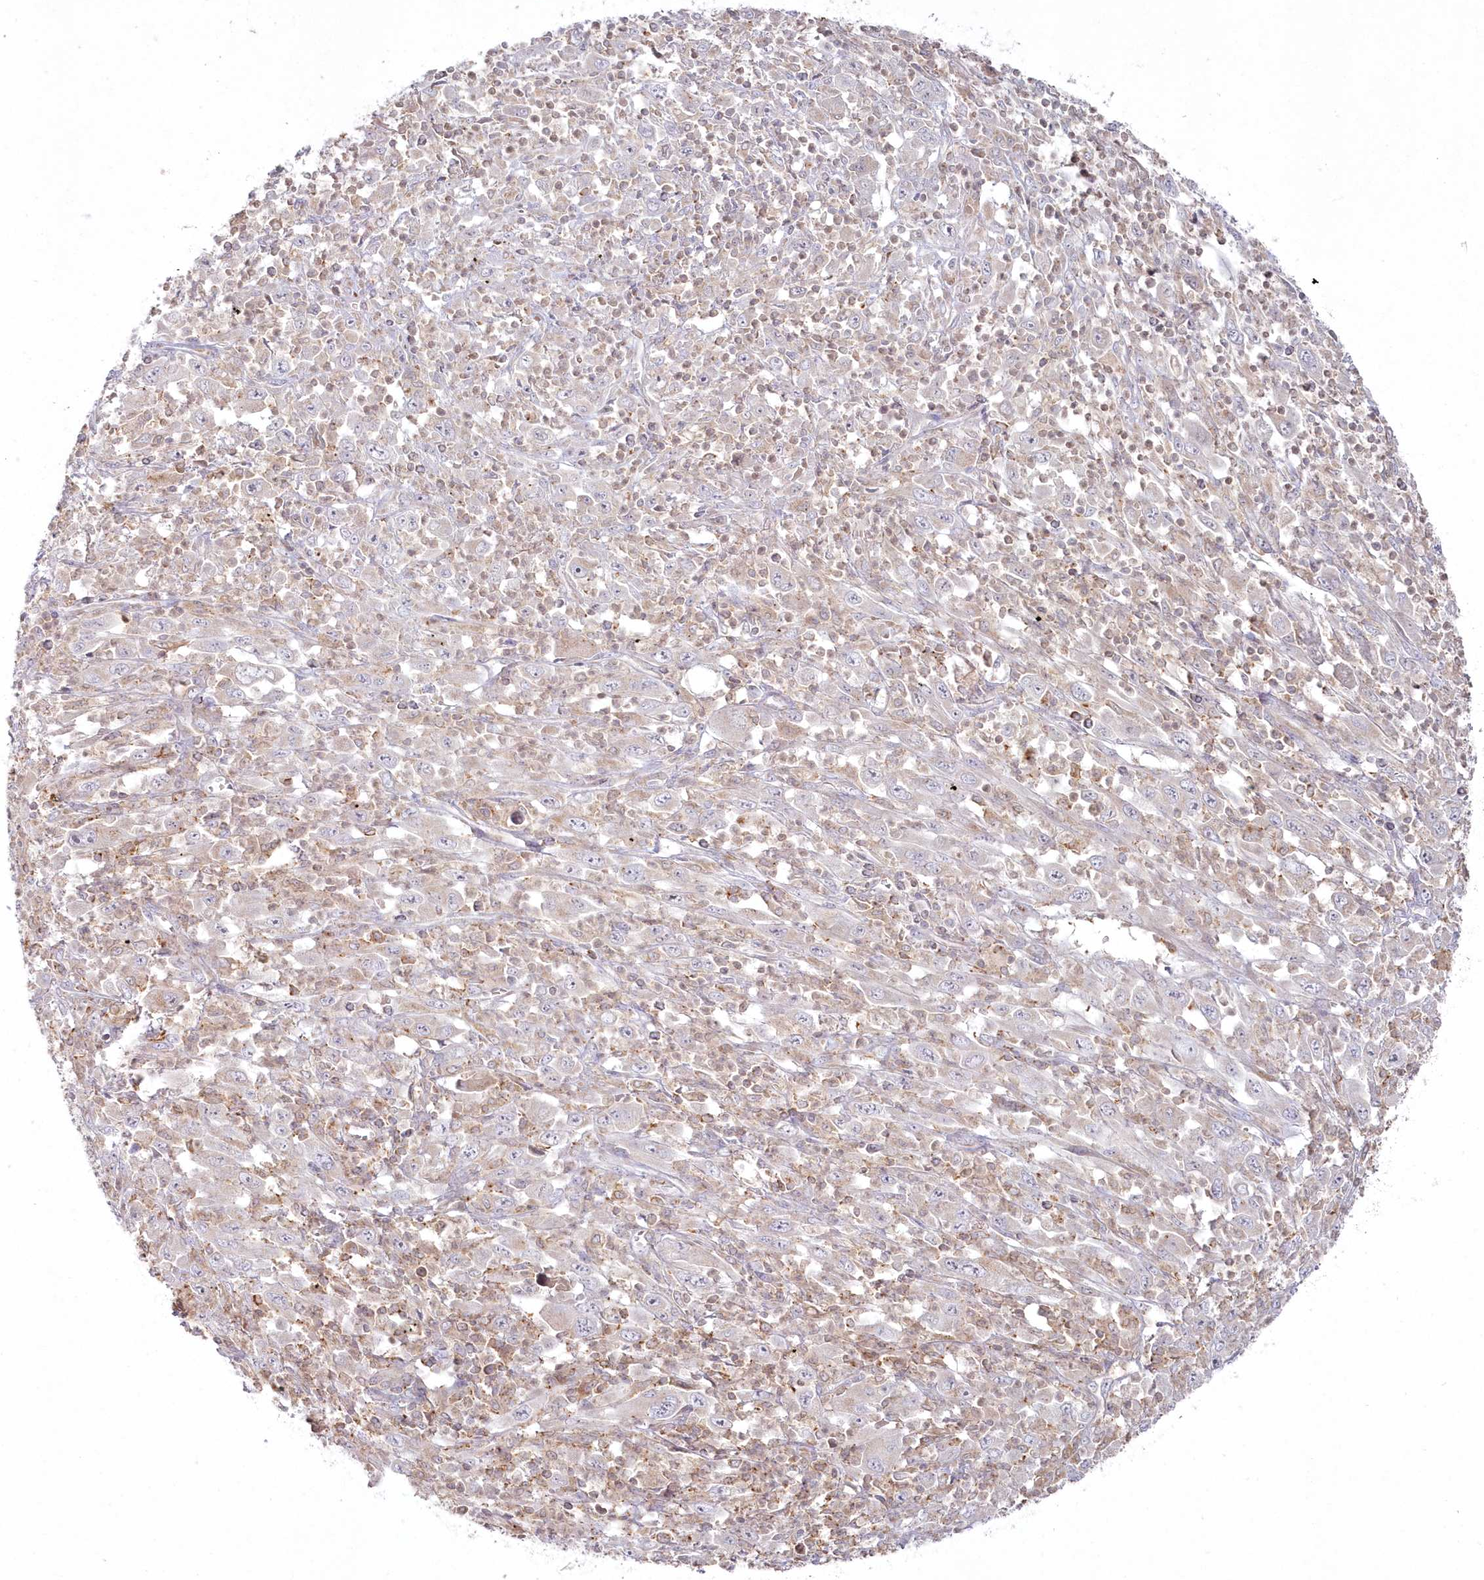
{"staining": {"intensity": "negative", "quantity": "none", "location": "none"}, "tissue": "melanoma", "cell_type": "Tumor cells", "image_type": "cancer", "snomed": [{"axis": "morphology", "description": "Malignant melanoma, Metastatic site"}, {"axis": "topography", "description": "Skin"}], "caption": "IHC of human melanoma exhibits no staining in tumor cells. (Brightfield microscopy of DAB (3,3'-diaminobenzidine) IHC at high magnification).", "gene": "ARSB", "patient": {"sex": "female", "age": 56}}